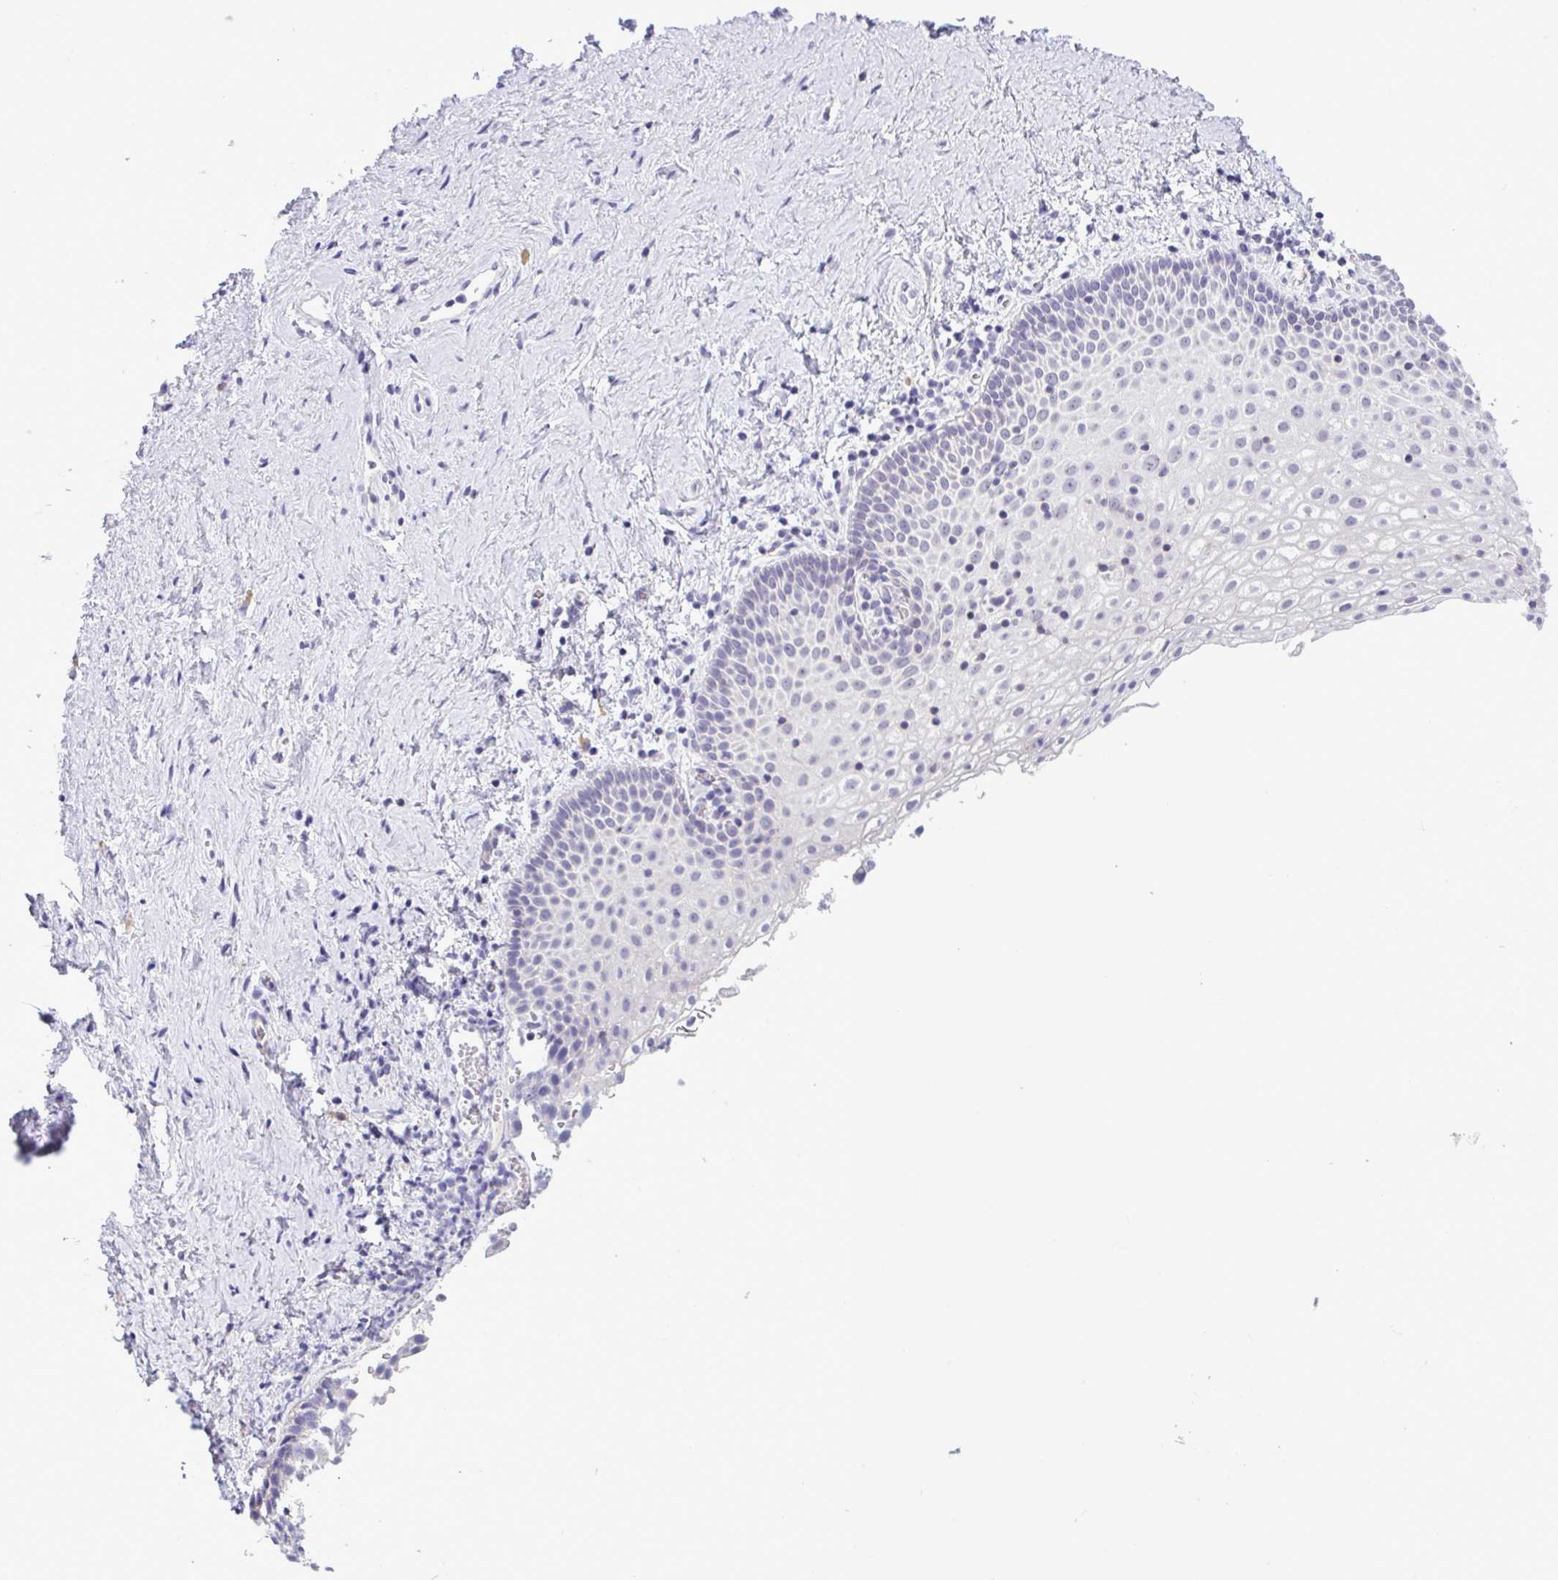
{"staining": {"intensity": "negative", "quantity": "none", "location": "none"}, "tissue": "vagina", "cell_type": "Squamous epithelial cells", "image_type": "normal", "snomed": [{"axis": "morphology", "description": "Normal tissue, NOS"}, {"axis": "topography", "description": "Vagina"}], "caption": "DAB (3,3'-diaminobenzidine) immunohistochemical staining of normal vagina displays no significant positivity in squamous epithelial cells.", "gene": "YBX2", "patient": {"sex": "female", "age": 61}}